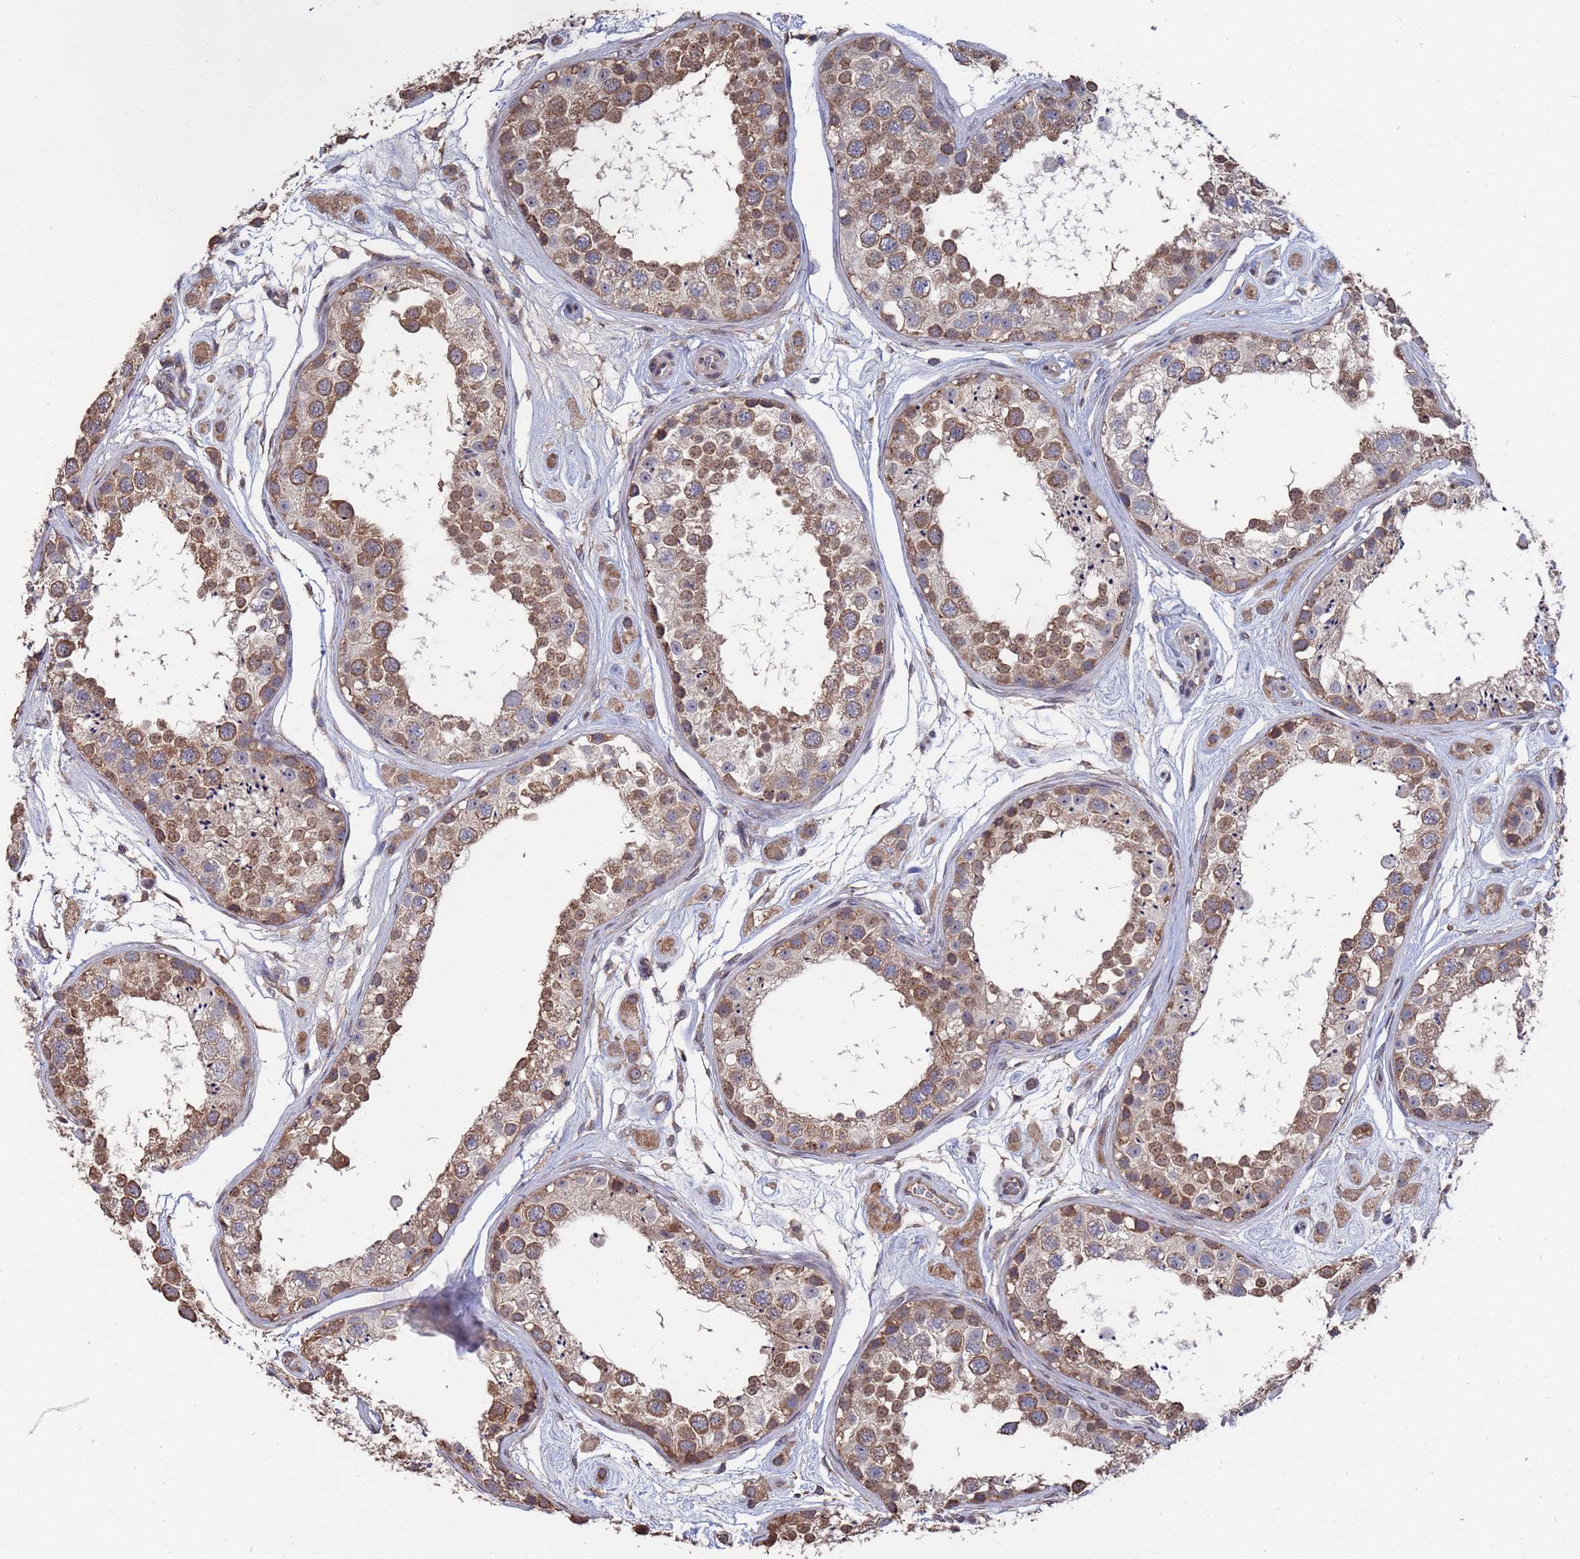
{"staining": {"intensity": "moderate", "quantity": ">75%", "location": "cytoplasmic/membranous"}, "tissue": "testis", "cell_type": "Cells in seminiferous ducts", "image_type": "normal", "snomed": [{"axis": "morphology", "description": "Normal tissue, NOS"}, {"axis": "topography", "description": "Testis"}], "caption": "The histopathology image displays a brown stain indicating the presence of a protein in the cytoplasmic/membranous of cells in seminiferous ducts in testis. The staining was performed using DAB to visualize the protein expression in brown, while the nuclei were stained in blue with hematoxylin (Magnification: 20x).", "gene": "CFAP119", "patient": {"sex": "male", "age": 25}}